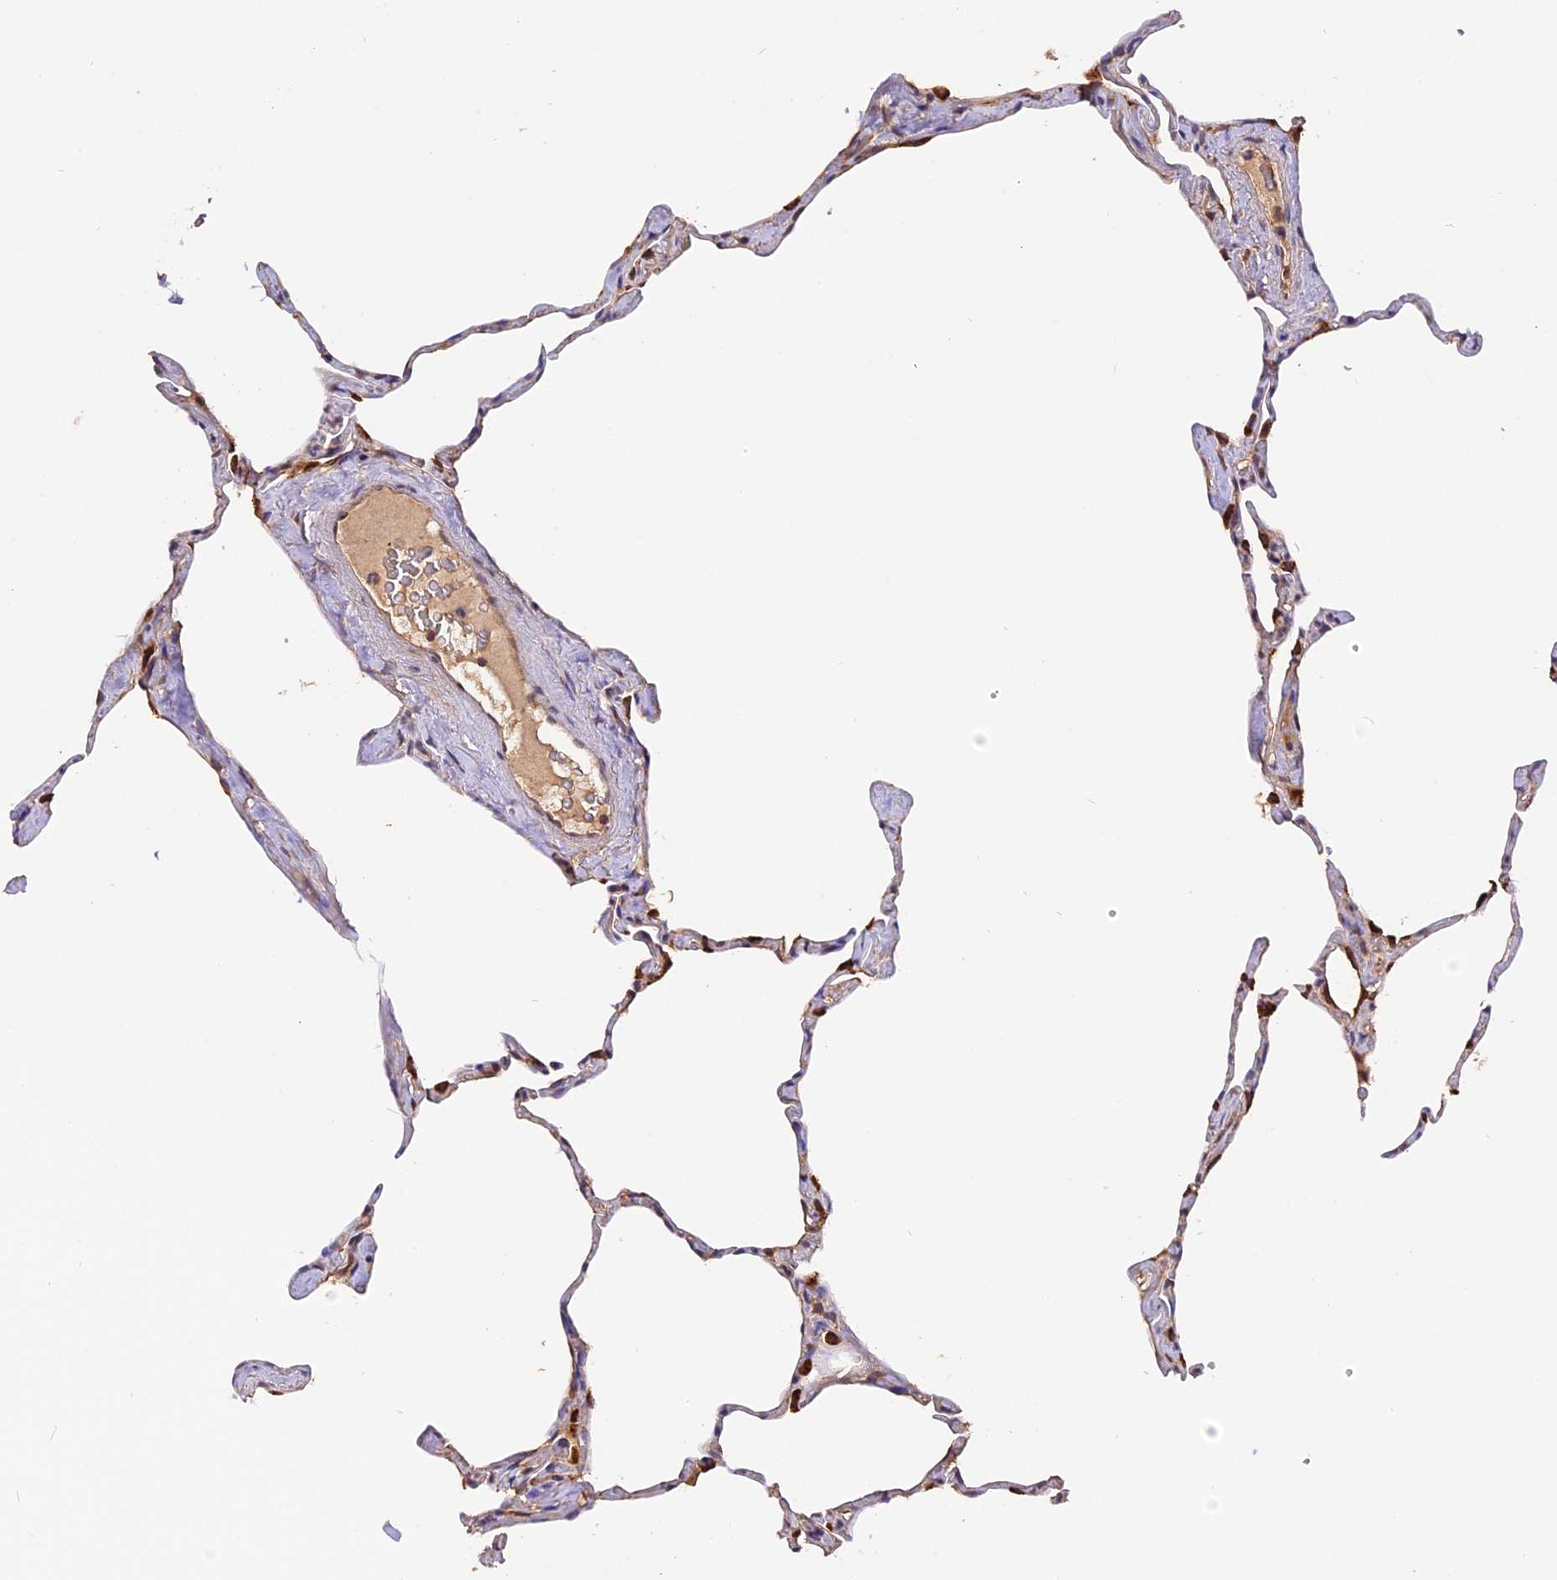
{"staining": {"intensity": "moderate", "quantity": "<25%", "location": "cytoplasmic/membranous"}, "tissue": "lung", "cell_type": "Alveolar cells", "image_type": "normal", "snomed": [{"axis": "morphology", "description": "Normal tissue, NOS"}, {"axis": "topography", "description": "Lung"}], "caption": "A low amount of moderate cytoplasmic/membranous positivity is seen in approximately <25% of alveolar cells in unremarkable lung. (brown staining indicates protein expression, while blue staining denotes nuclei).", "gene": "TRMT1", "patient": {"sex": "male", "age": 65}}